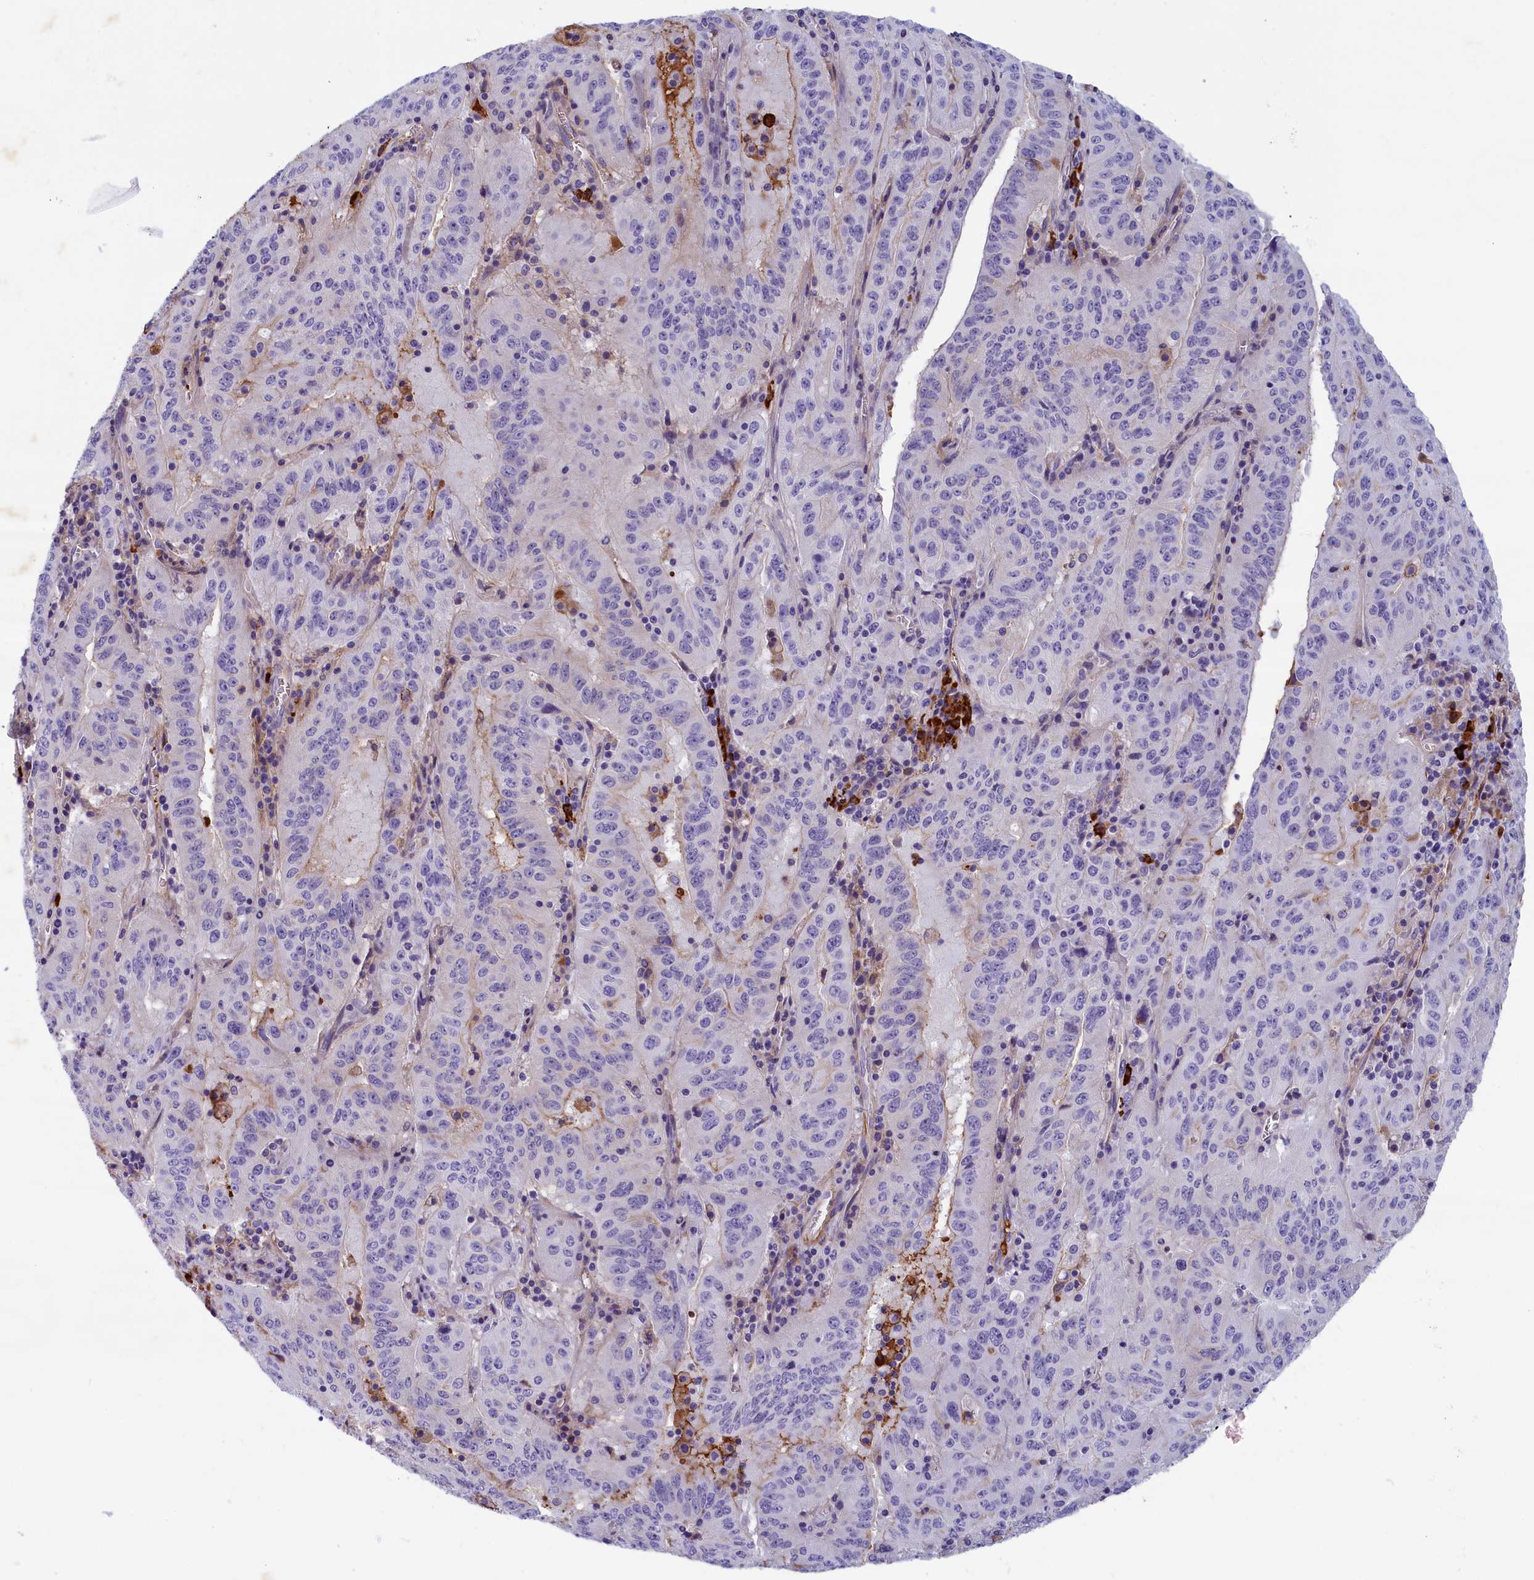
{"staining": {"intensity": "negative", "quantity": "none", "location": "none"}, "tissue": "pancreatic cancer", "cell_type": "Tumor cells", "image_type": "cancer", "snomed": [{"axis": "morphology", "description": "Adenocarcinoma, NOS"}, {"axis": "topography", "description": "Pancreas"}], "caption": "Immunohistochemistry of human pancreatic cancer shows no staining in tumor cells.", "gene": "BCL2L13", "patient": {"sex": "male", "age": 63}}